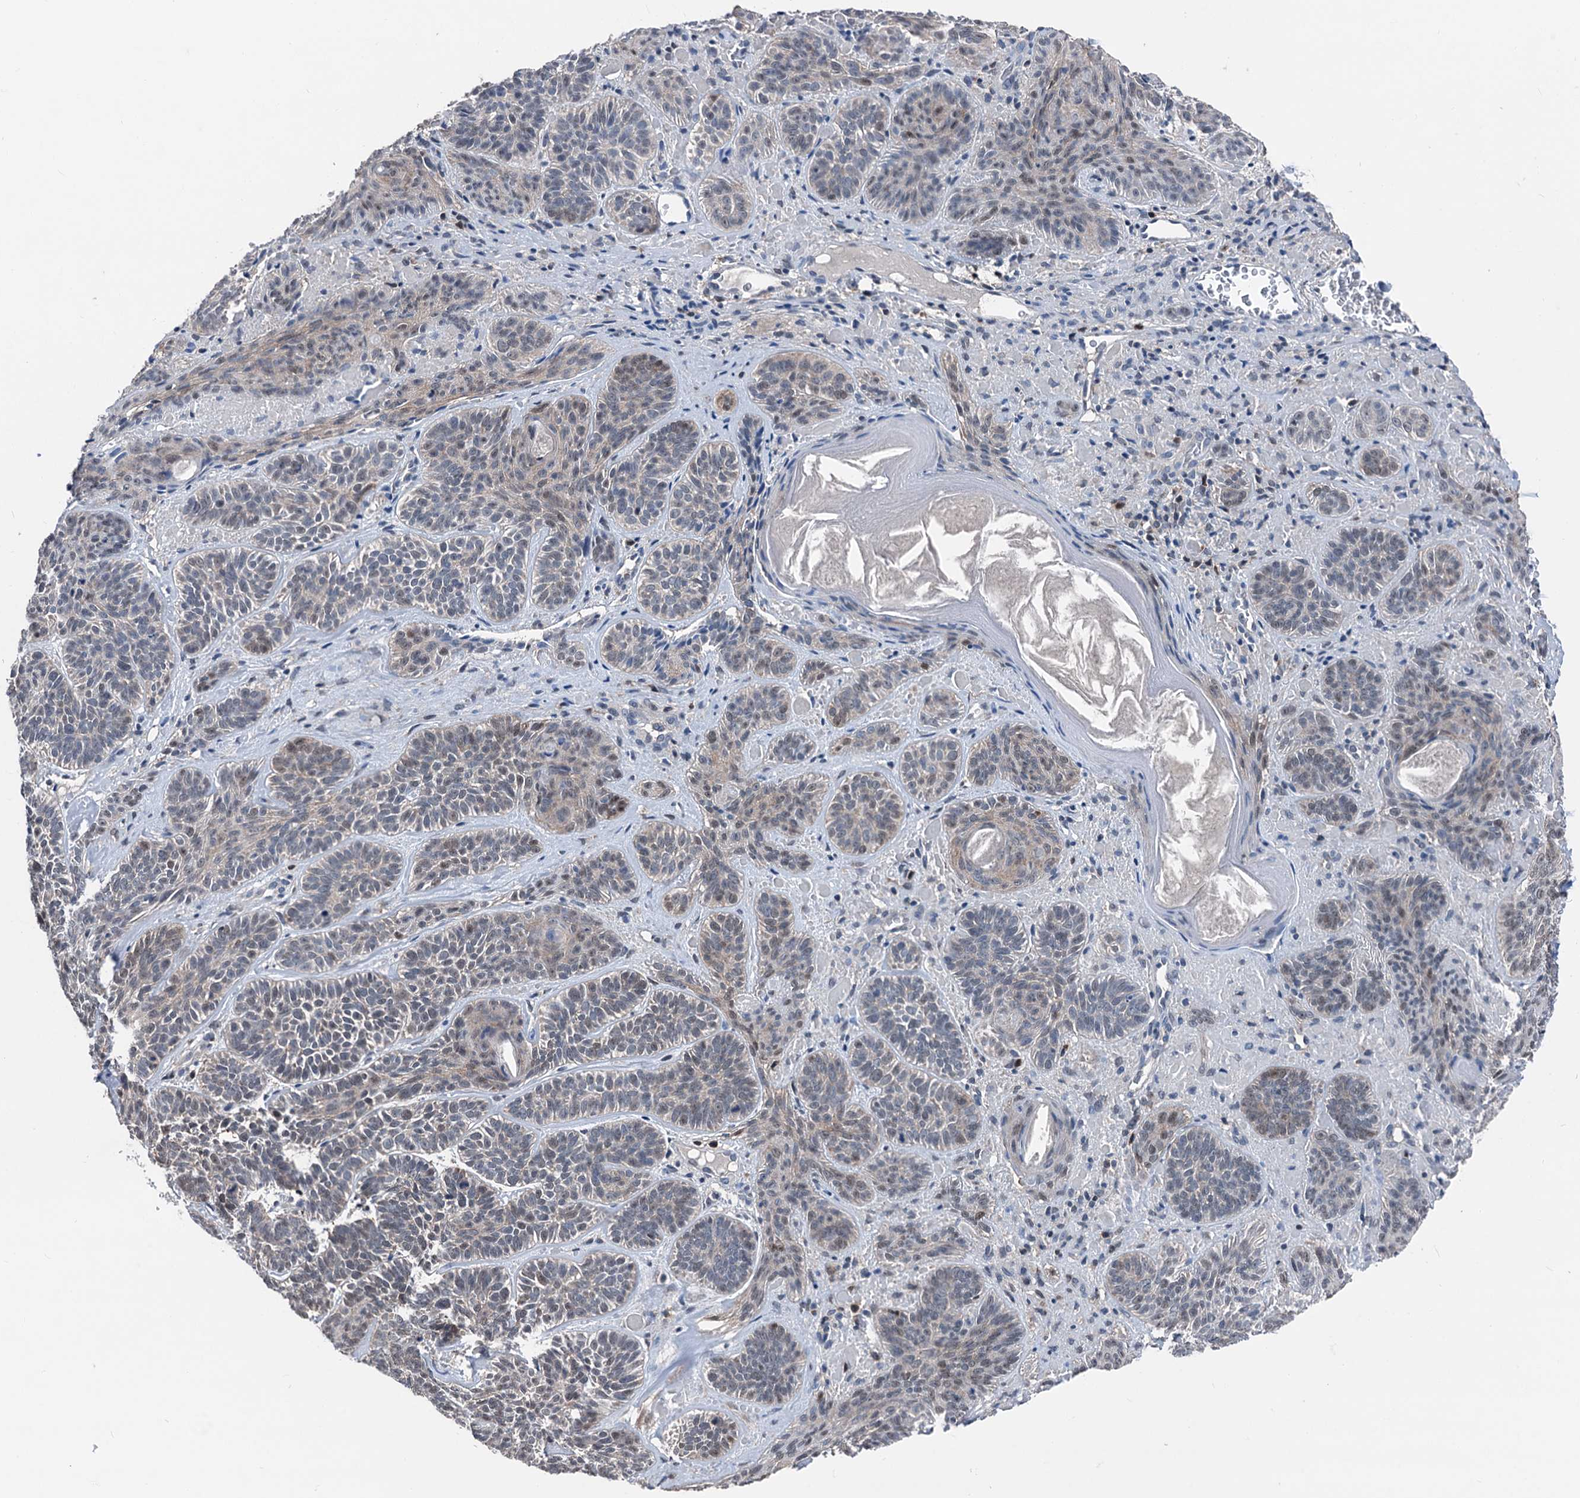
{"staining": {"intensity": "moderate", "quantity": "<25%", "location": "nuclear"}, "tissue": "skin cancer", "cell_type": "Tumor cells", "image_type": "cancer", "snomed": [{"axis": "morphology", "description": "Basal cell carcinoma"}, {"axis": "topography", "description": "Skin"}], "caption": "There is low levels of moderate nuclear positivity in tumor cells of skin basal cell carcinoma, as demonstrated by immunohistochemical staining (brown color).", "gene": "GLO1", "patient": {"sex": "male", "age": 85}}